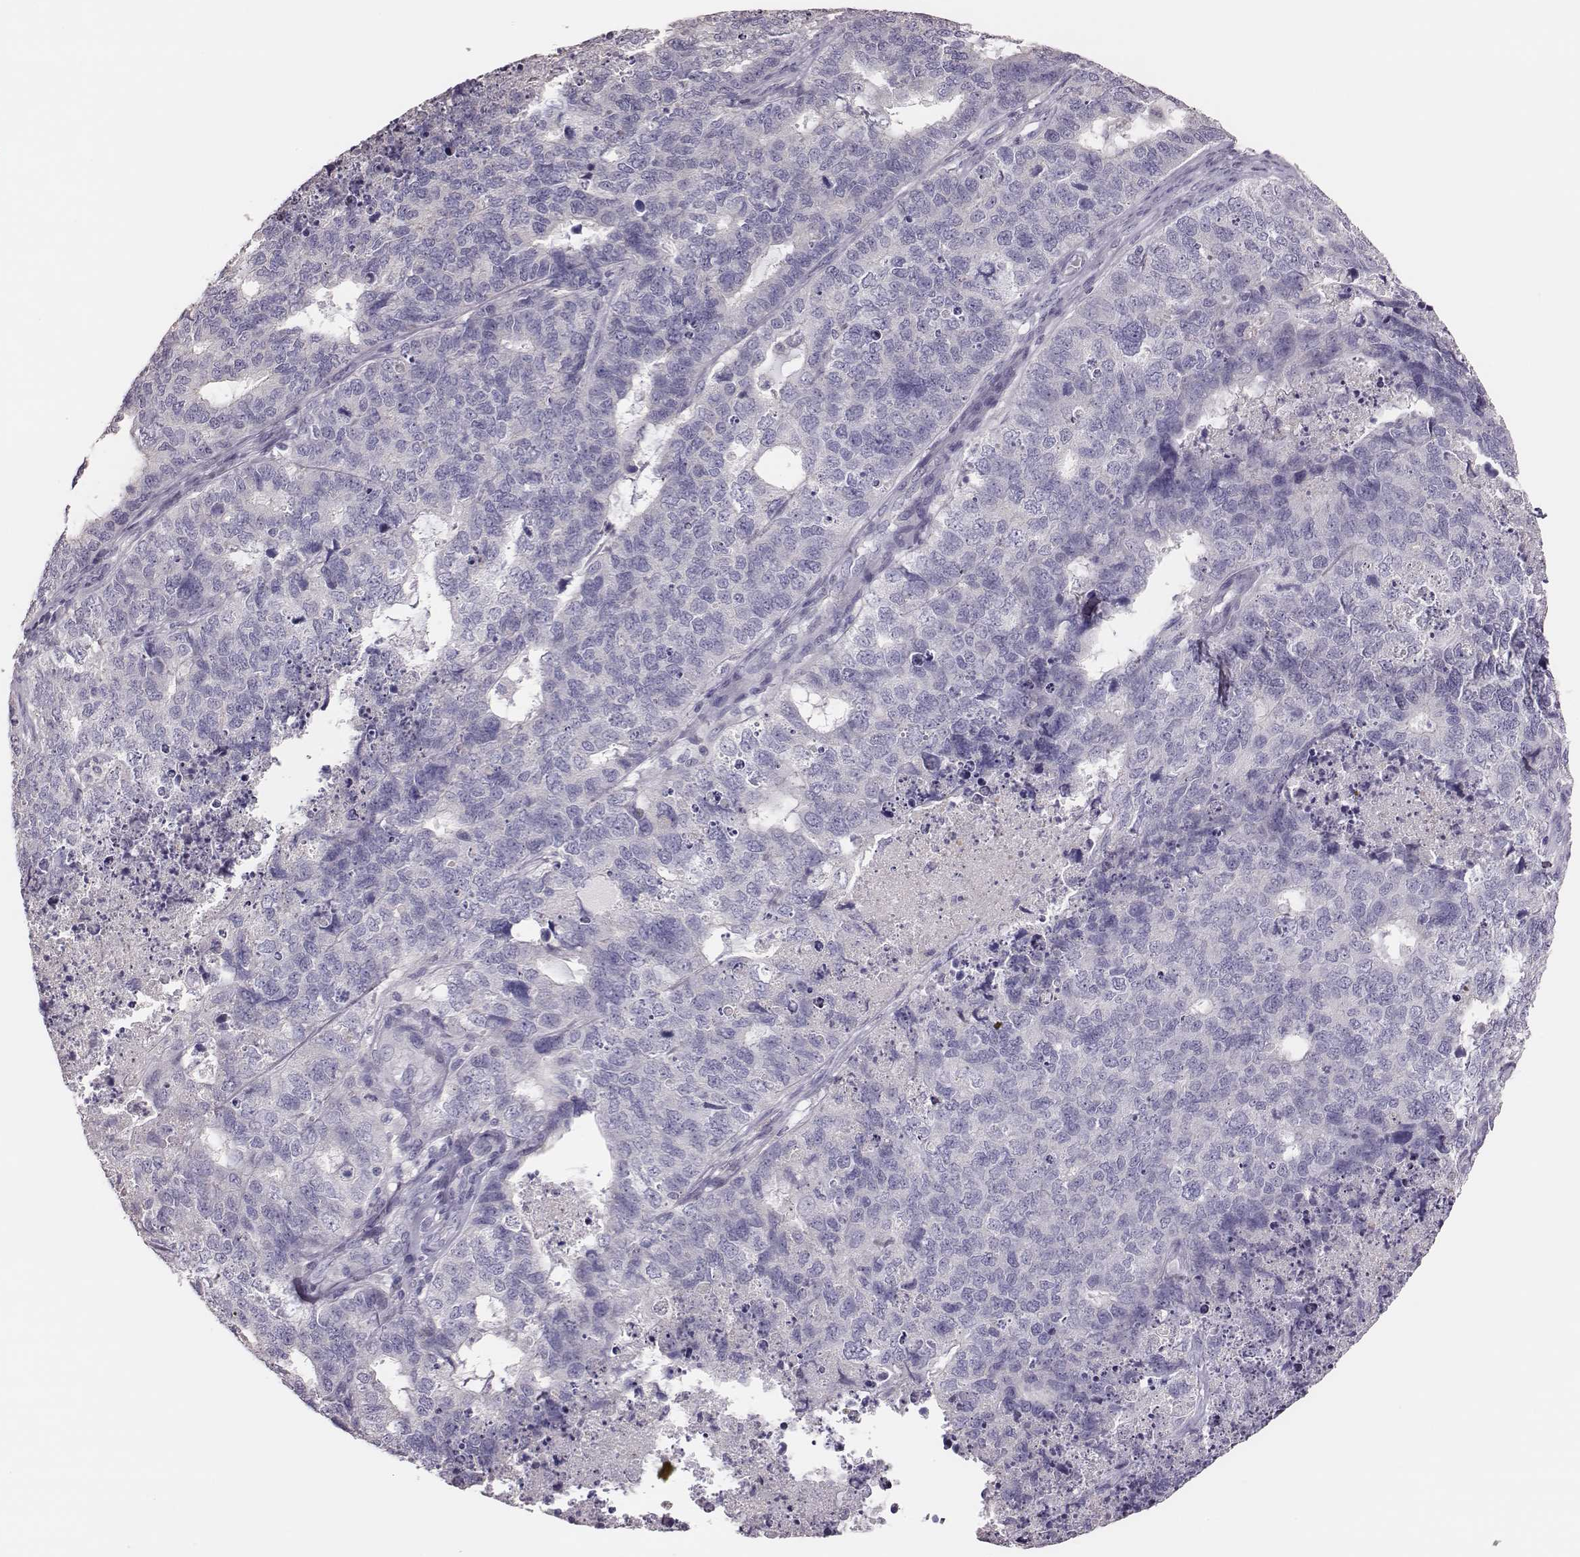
{"staining": {"intensity": "negative", "quantity": "none", "location": "none"}, "tissue": "cervical cancer", "cell_type": "Tumor cells", "image_type": "cancer", "snomed": [{"axis": "morphology", "description": "Squamous cell carcinoma, NOS"}, {"axis": "topography", "description": "Cervix"}], "caption": "The histopathology image demonstrates no significant expression in tumor cells of cervical cancer (squamous cell carcinoma).", "gene": "P2RY10", "patient": {"sex": "female", "age": 63}}